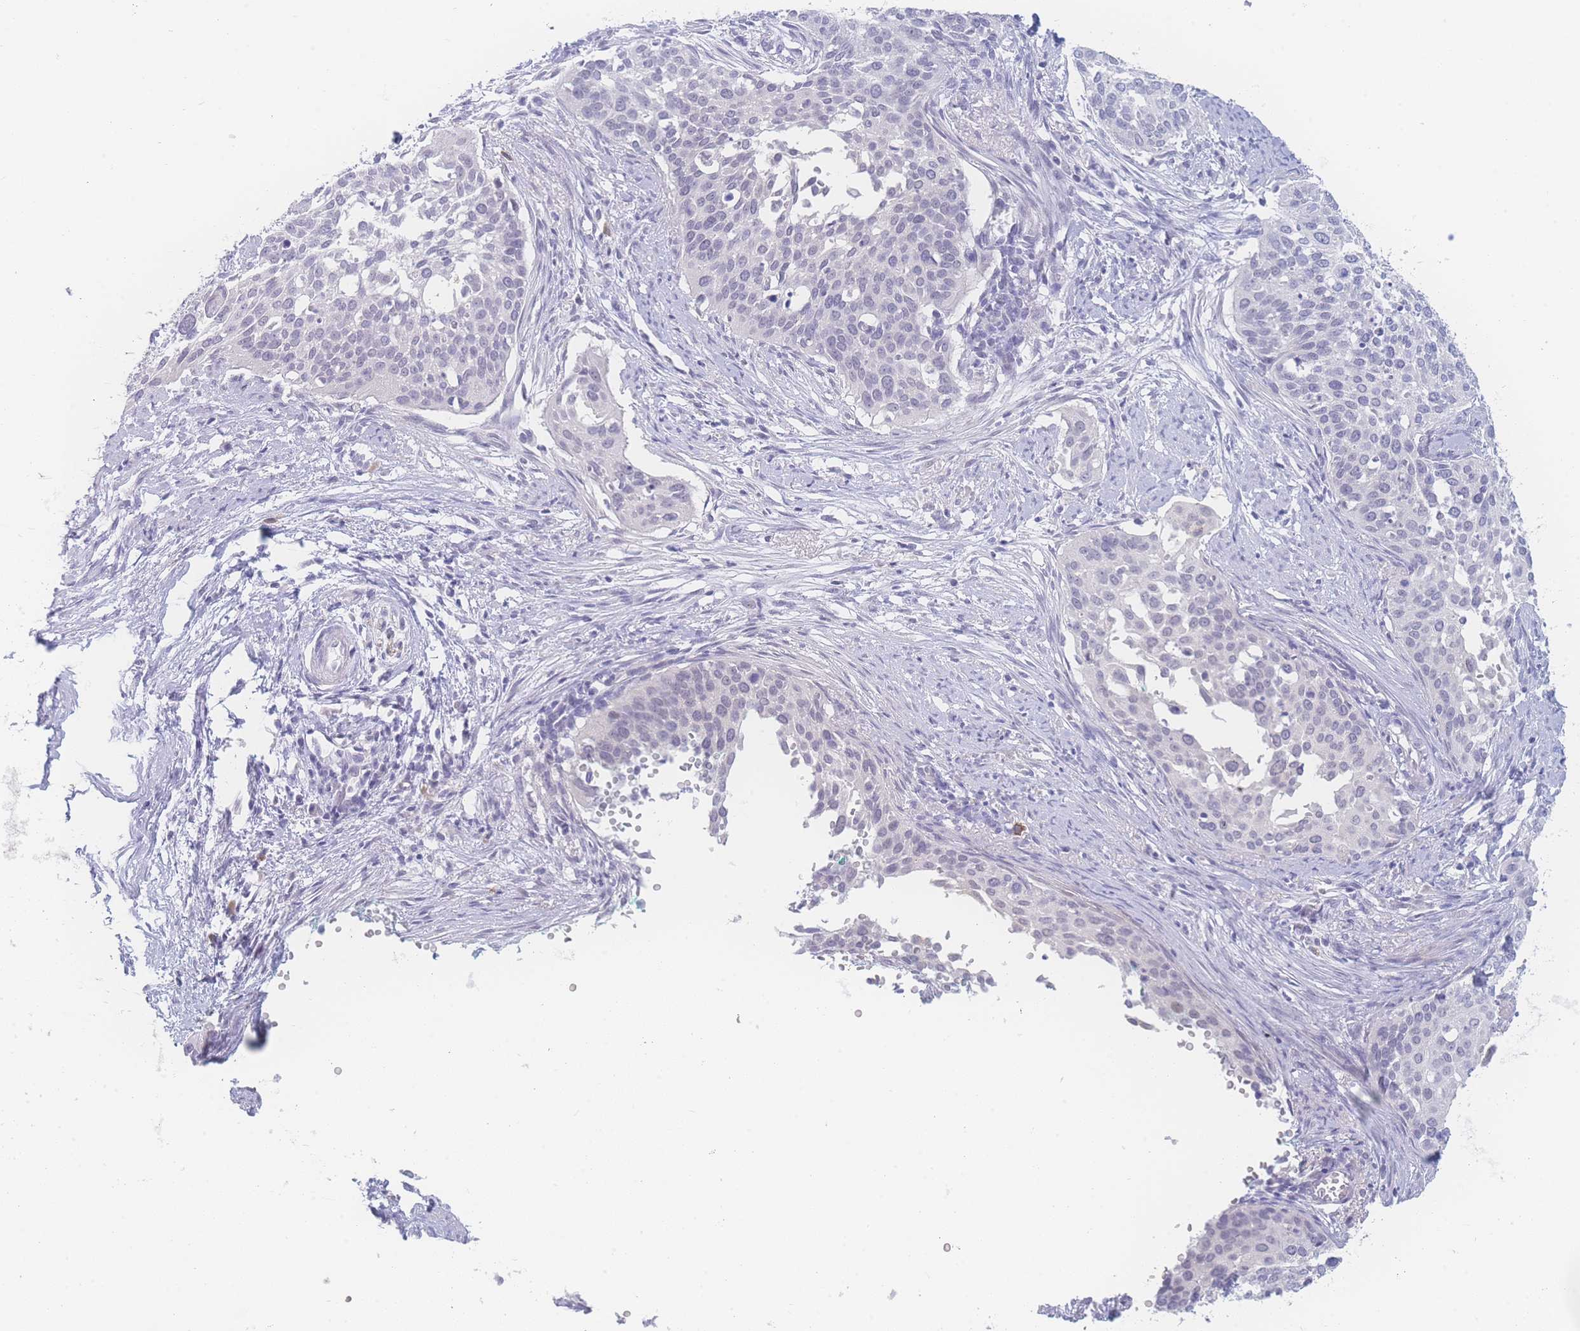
{"staining": {"intensity": "negative", "quantity": "none", "location": "none"}, "tissue": "cervical cancer", "cell_type": "Tumor cells", "image_type": "cancer", "snomed": [{"axis": "morphology", "description": "Squamous cell carcinoma, NOS"}, {"axis": "topography", "description": "Cervix"}], "caption": "Tumor cells show no significant protein expression in squamous cell carcinoma (cervical).", "gene": "PRSS22", "patient": {"sex": "female", "age": 44}}